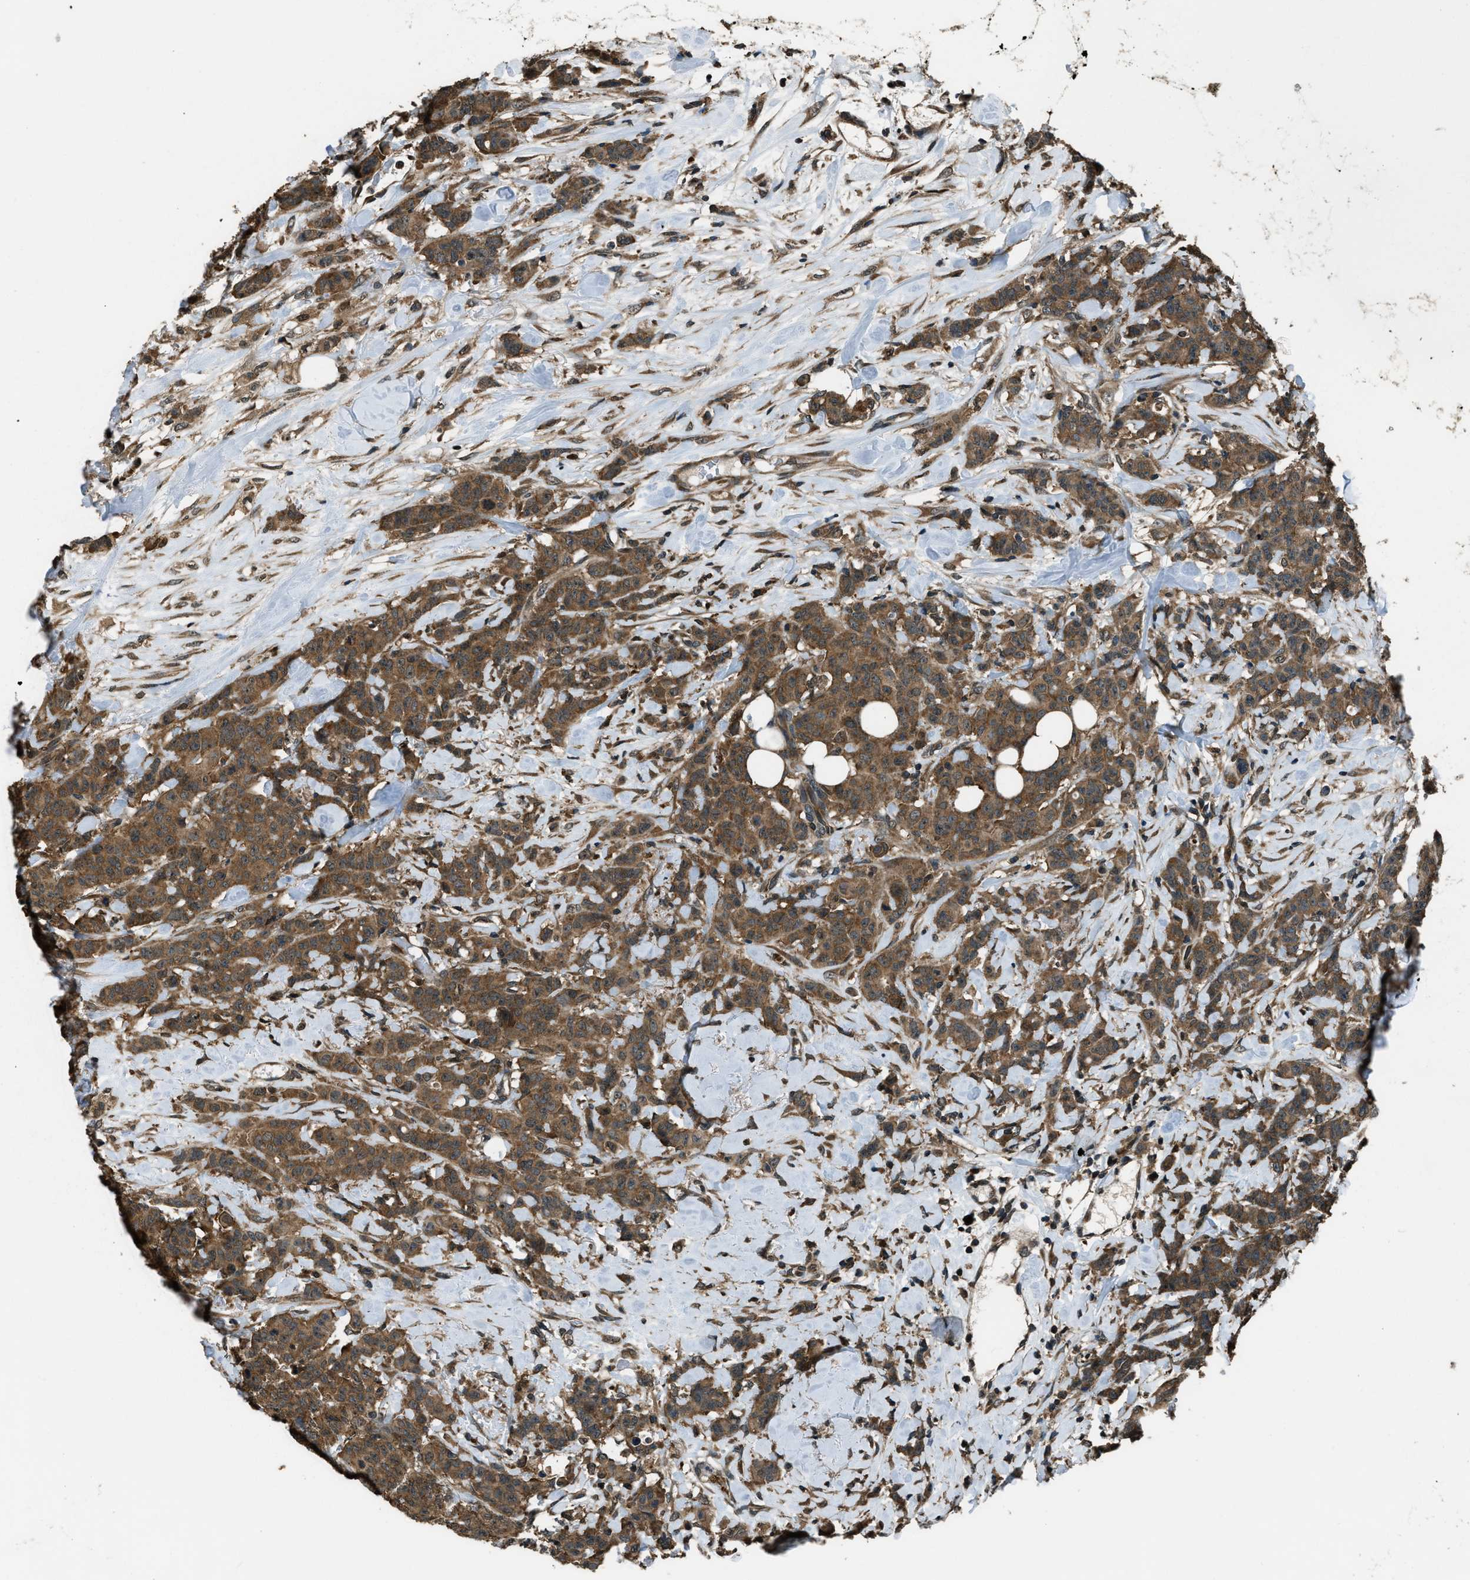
{"staining": {"intensity": "moderate", "quantity": ">75%", "location": "cytoplasmic/membranous"}, "tissue": "breast cancer", "cell_type": "Tumor cells", "image_type": "cancer", "snomed": [{"axis": "morphology", "description": "Normal tissue, NOS"}, {"axis": "morphology", "description": "Duct carcinoma"}, {"axis": "topography", "description": "Breast"}], "caption": "Moderate cytoplasmic/membranous protein positivity is seen in approximately >75% of tumor cells in breast cancer (infiltrating ductal carcinoma).", "gene": "TRIM4", "patient": {"sex": "female", "age": 40}}